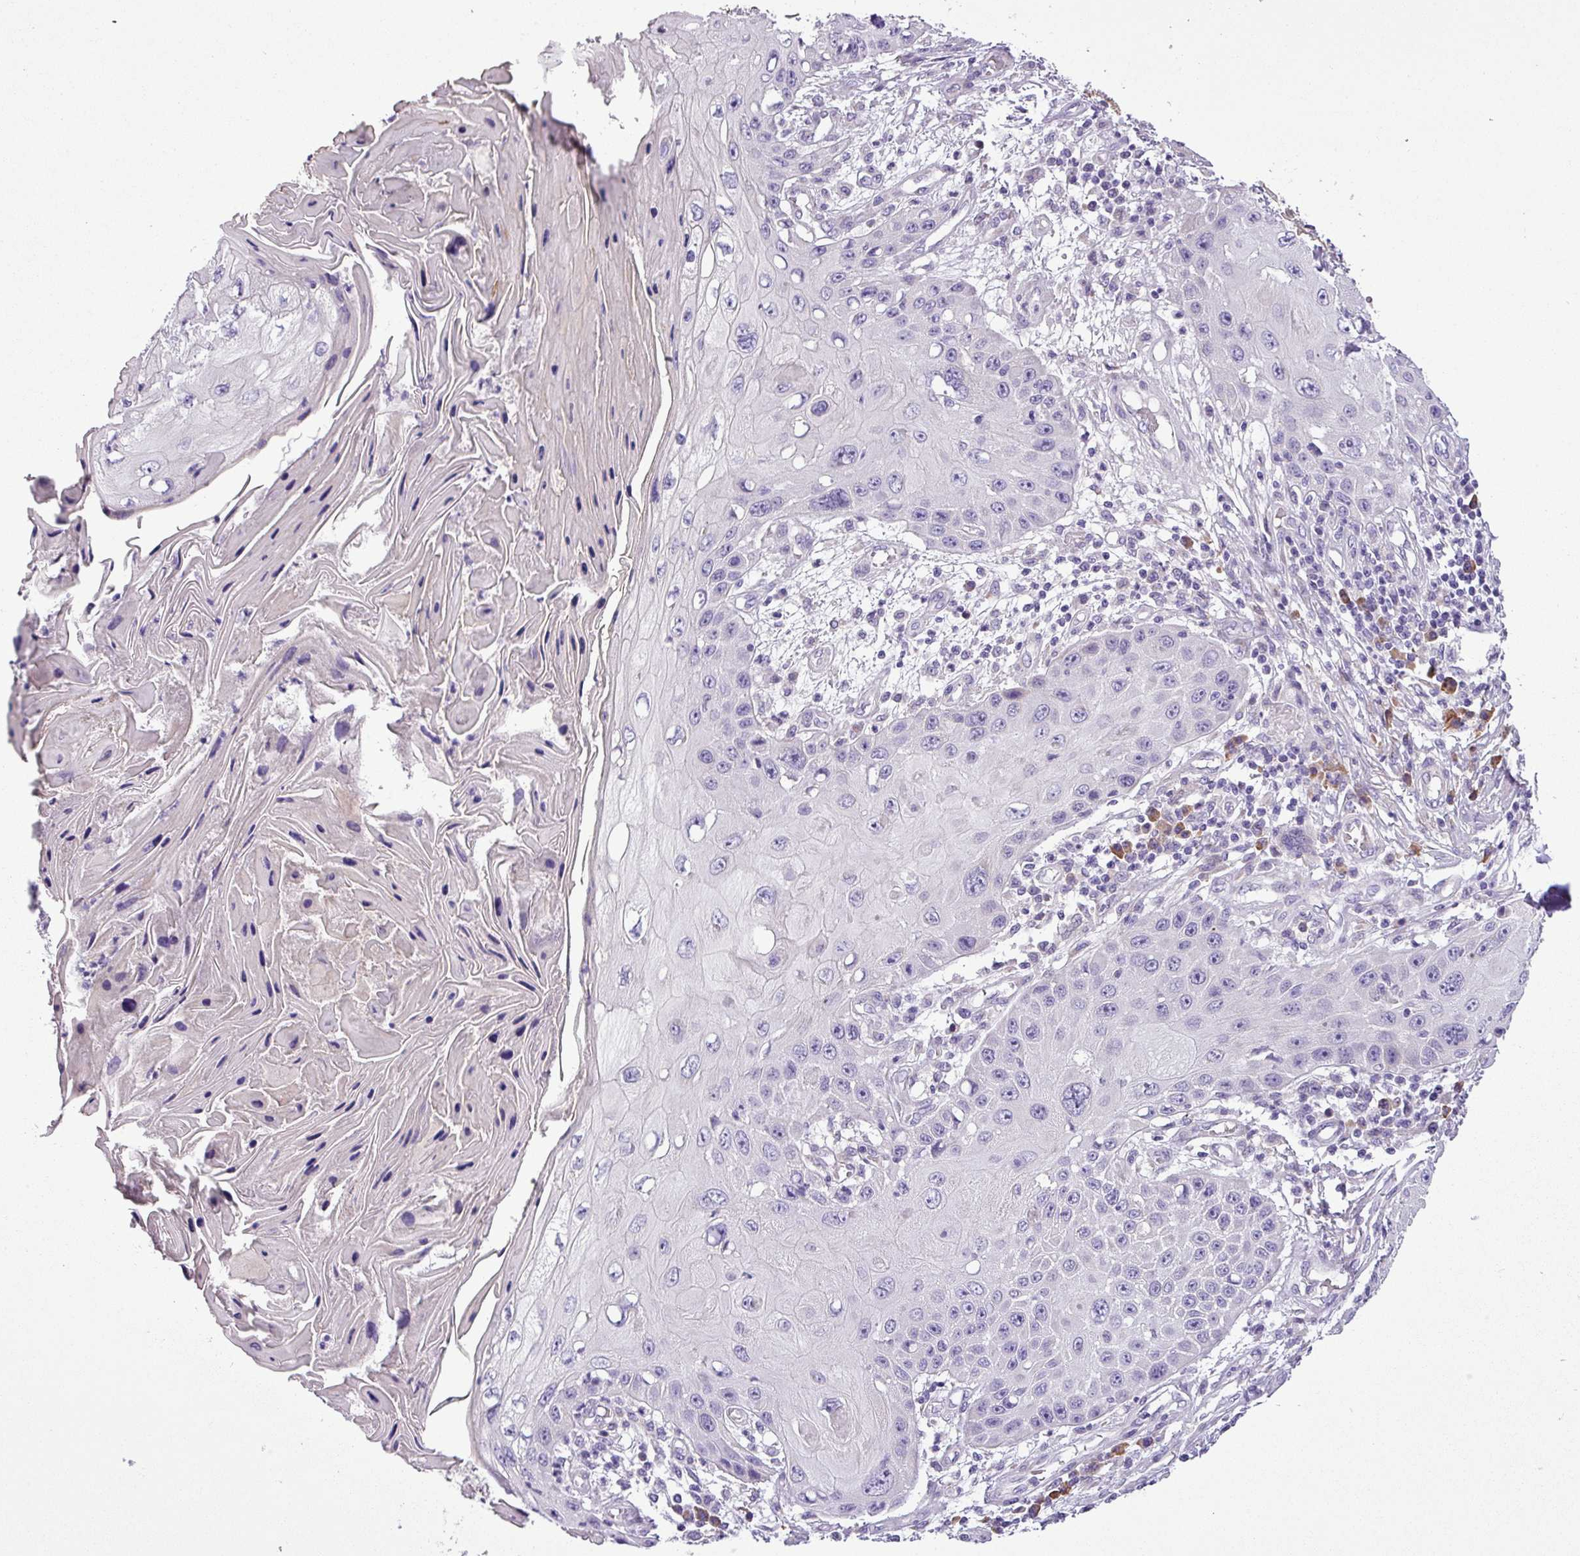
{"staining": {"intensity": "negative", "quantity": "none", "location": "none"}, "tissue": "skin cancer", "cell_type": "Tumor cells", "image_type": "cancer", "snomed": [{"axis": "morphology", "description": "Squamous cell carcinoma, NOS"}, {"axis": "topography", "description": "Skin"}, {"axis": "topography", "description": "Vulva"}], "caption": "Immunohistochemistry of human squamous cell carcinoma (skin) demonstrates no expression in tumor cells. Brightfield microscopy of IHC stained with DAB (3,3'-diaminobenzidine) (brown) and hematoxylin (blue), captured at high magnification.", "gene": "MOCS3", "patient": {"sex": "female", "age": 44}}